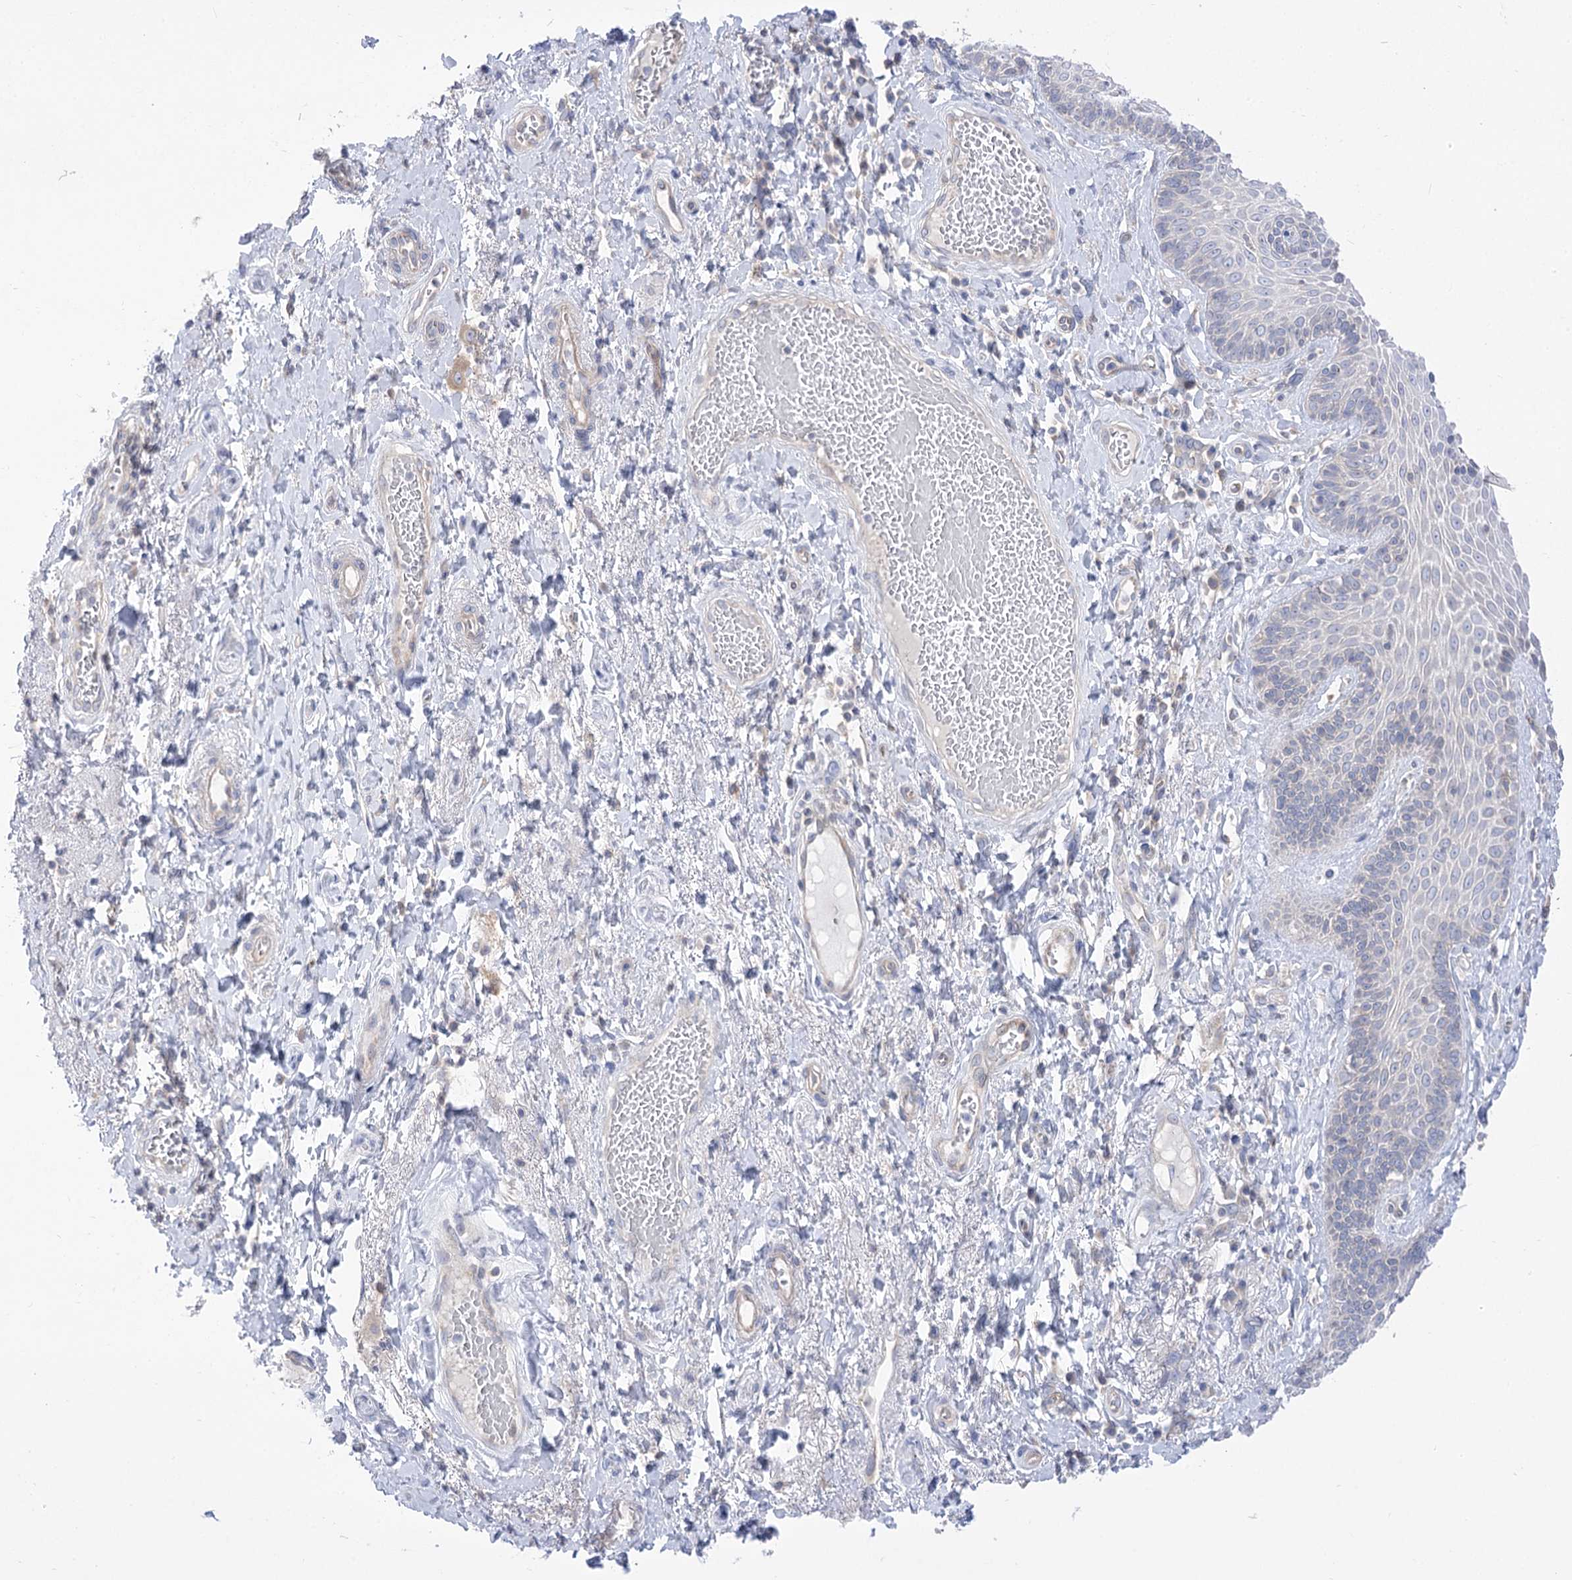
{"staining": {"intensity": "moderate", "quantity": "<25%", "location": "cytoplasmic/membranous"}, "tissue": "skin", "cell_type": "Epidermal cells", "image_type": "normal", "snomed": [{"axis": "morphology", "description": "Normal tissue, NOS"}, {"axis": "topography", "description": "Anal"}], "caption": "This histopathology image demonstrates immunohistochemistry staining of unremarkable skin, with low moderate cytoplasmic/membranous expression in approximately <25% of epidermal cells.", "gene": "HELT", "patient": {"sex": "male", "age": 69}}